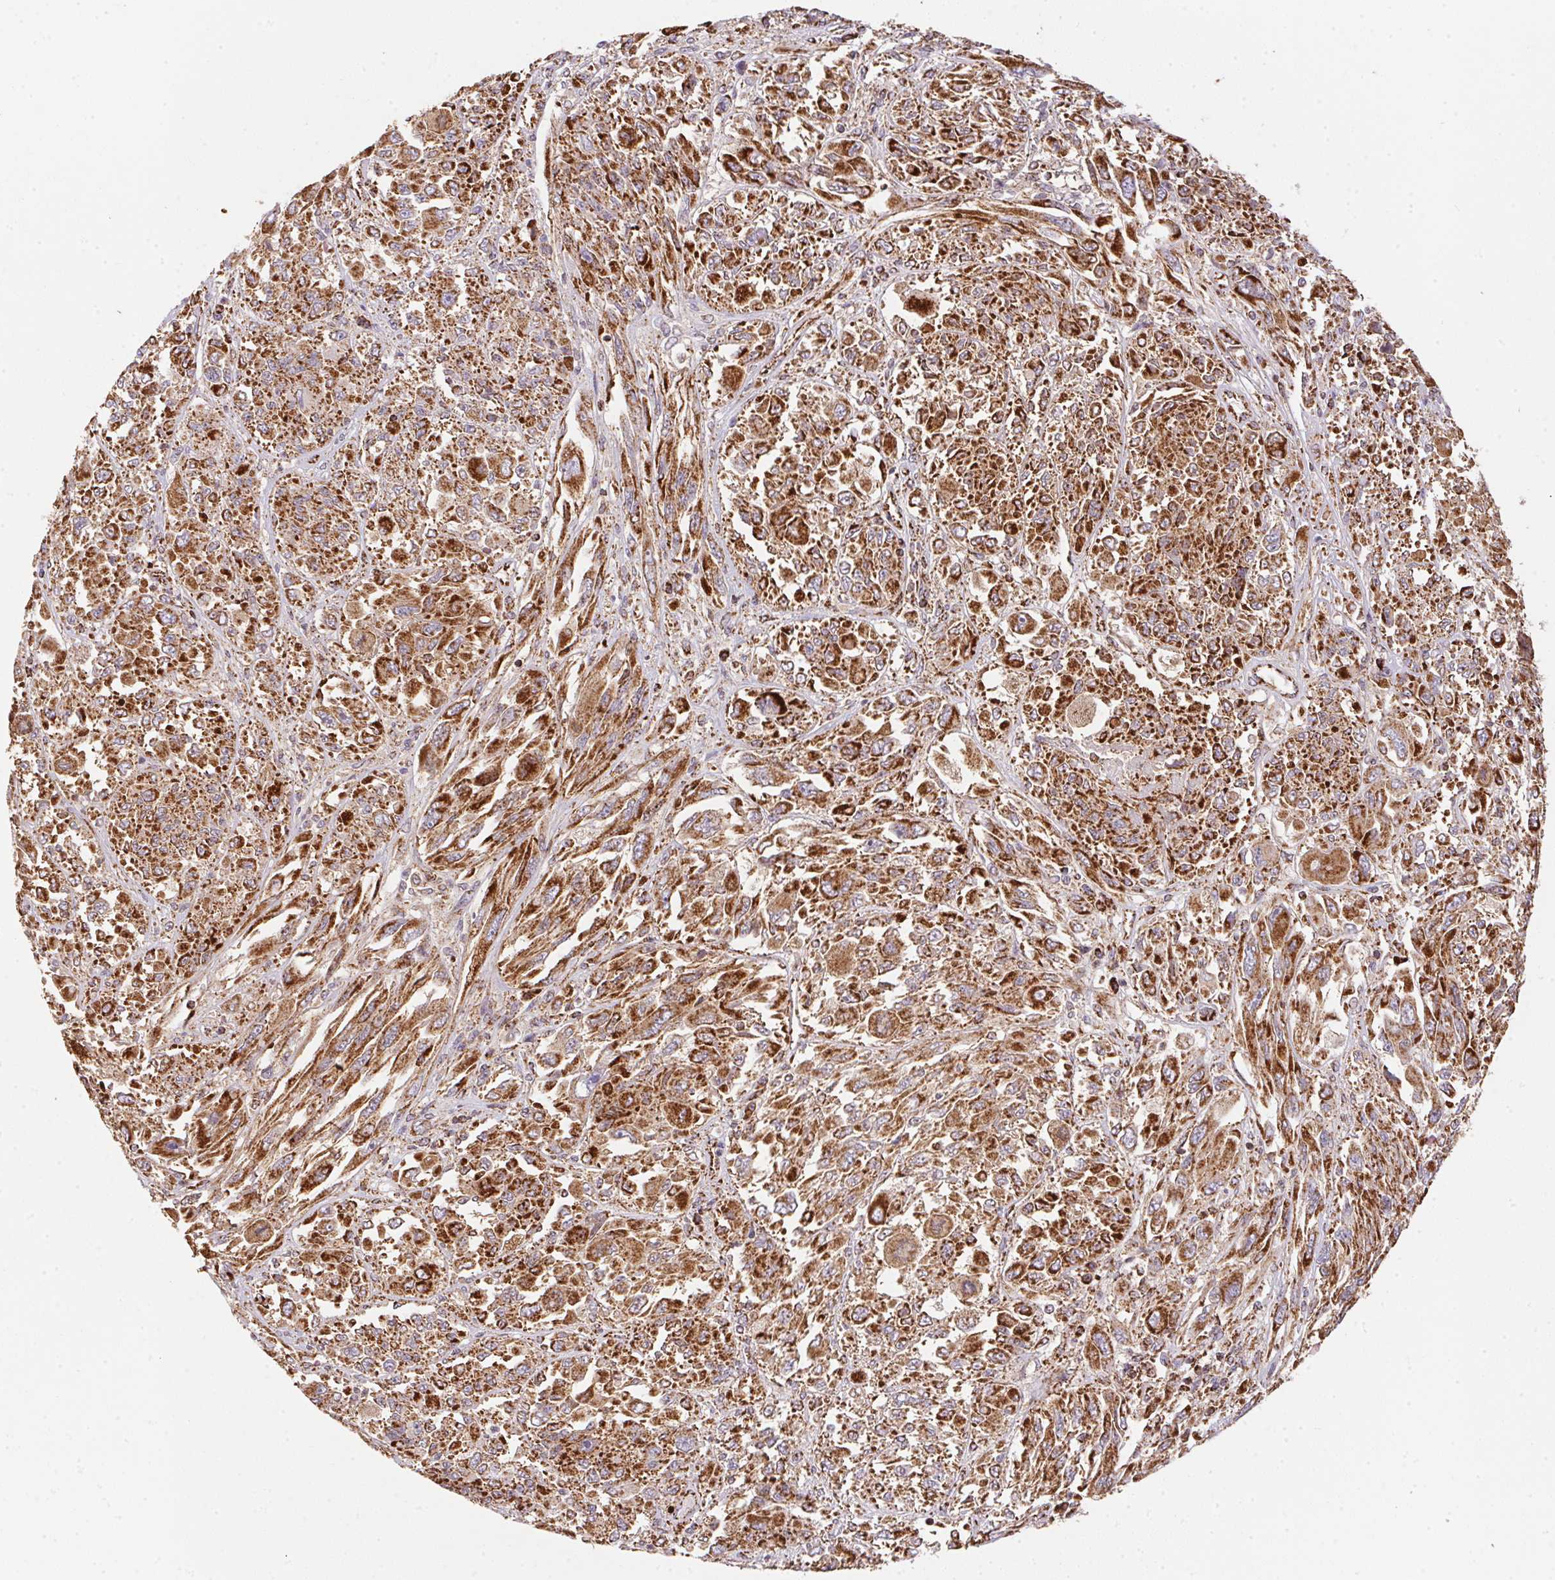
{"staining": {"intensity": "strong", "quantity": ">75%", "location": "cytoplasmic/membranous"}, "tissue": "melanoma", "cell_type": "Tumor cells", "image_type": "cancer", "snomed": [{"axis": "morphology", "description": "Malignant melanoma, NOS"}, {"axis": "topography", "description": "Skin"}], "caption": "A brown stain highlights strong cytoplasmic/membranous staining of a protein in human melanoma tumor cells.", "gene": "NDUFS2", "patient": {"sex": "female", "age": 91}}